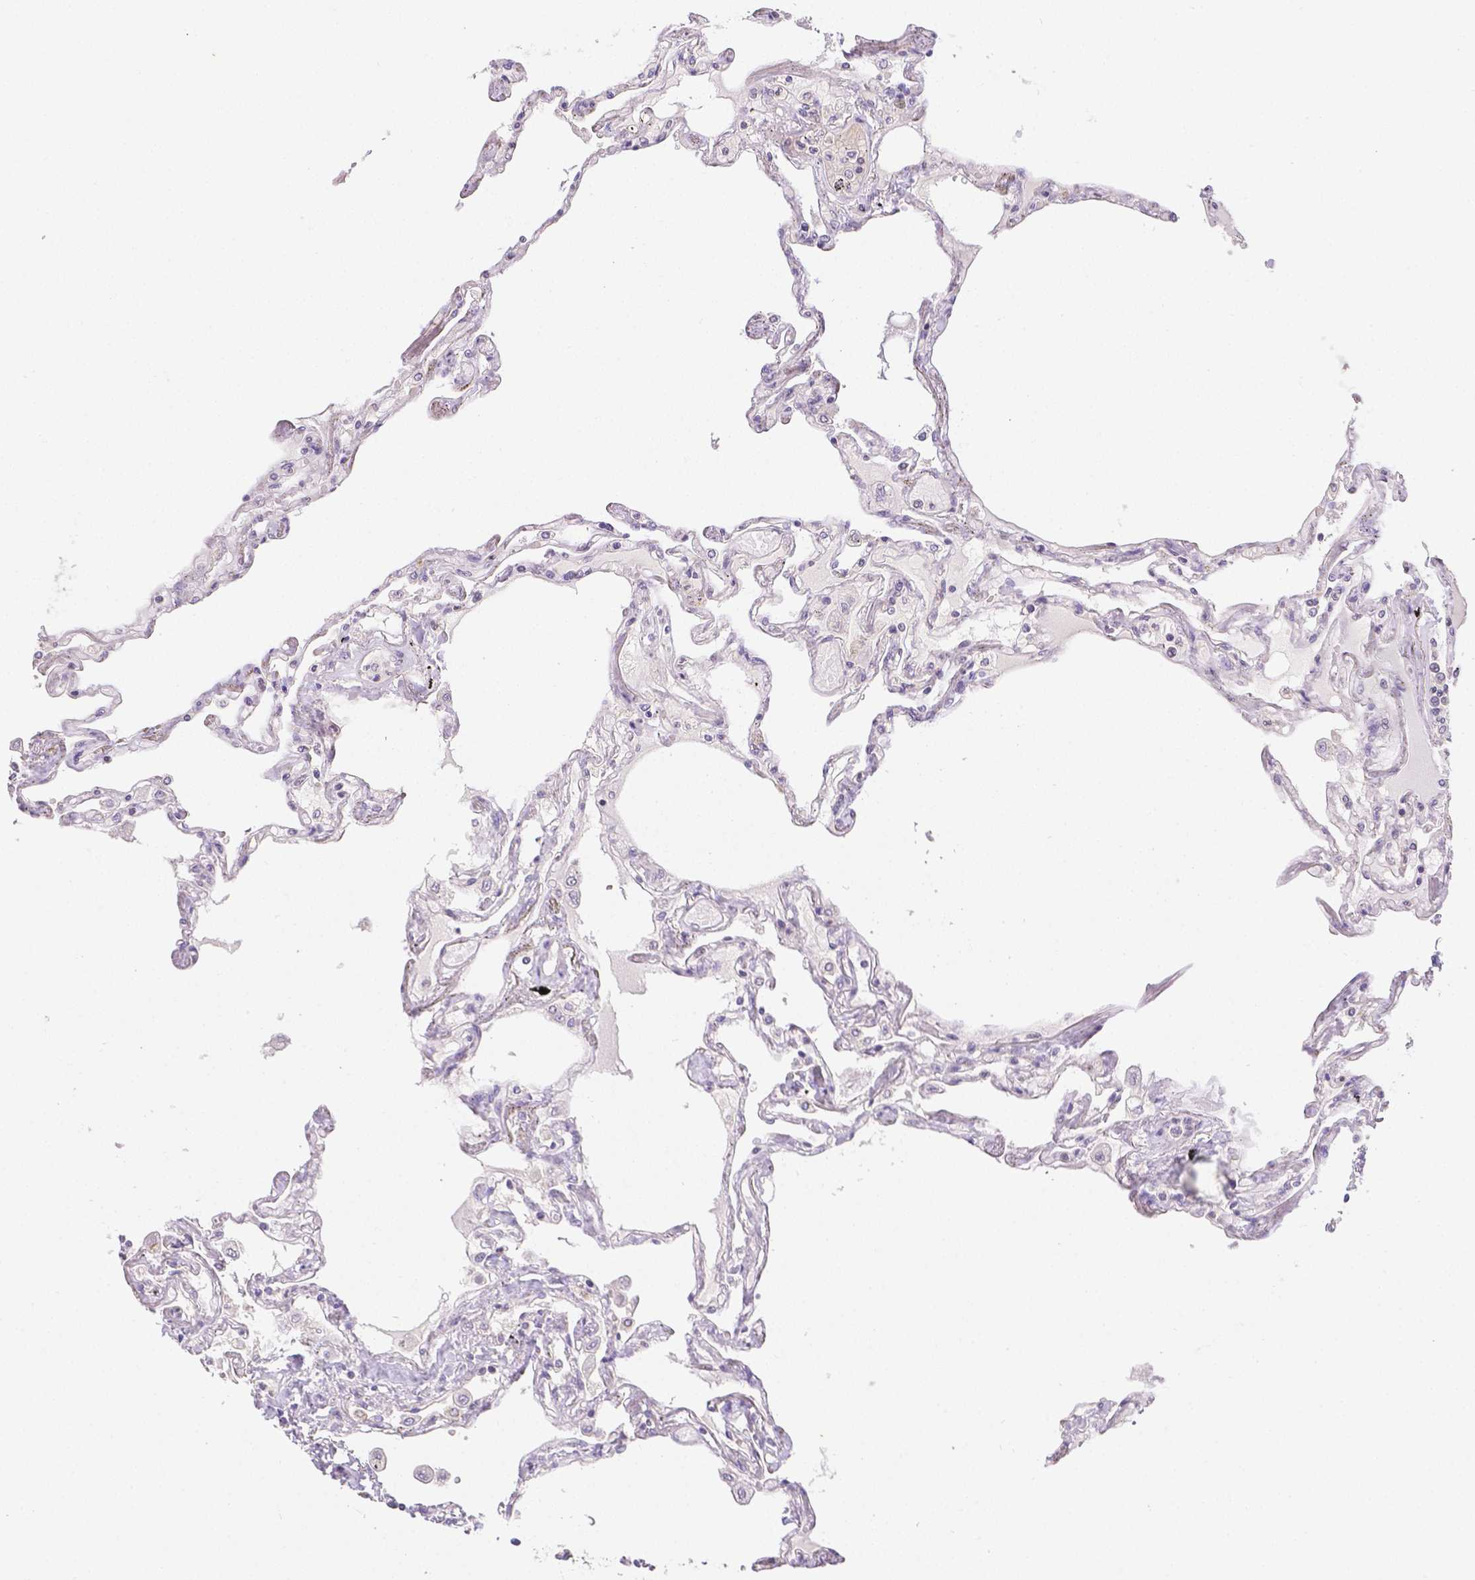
{"staining": {"intensity": "weak", "quantity": "<25%", "location": "cytoplasmic/membranous"}, "tissue": "lung", "cell_type": "Alveolar cells", "image_type": "normal", "snomed": [{"axis": "morphology", "description": "Normal tissue, NOS"}, {"axis": "morphology", "description": "Adenocarcinoma, NOS"}, {"axis": "topography", "description": "Cartilage tissue"}, {"axis": "topography", "description": "Lung"}], "caption": "Immunohistochemistry (IHC) micrograph of normal lung: human lung stained with DAB demonstrates no significant protein staining in alveolar cells. The staining is performed using DAB brown chromogen with nuclei counter-stained in using hematoxylin.", "gene": "ZNF280B", "patient": {"sex": "female", "age": 67}}